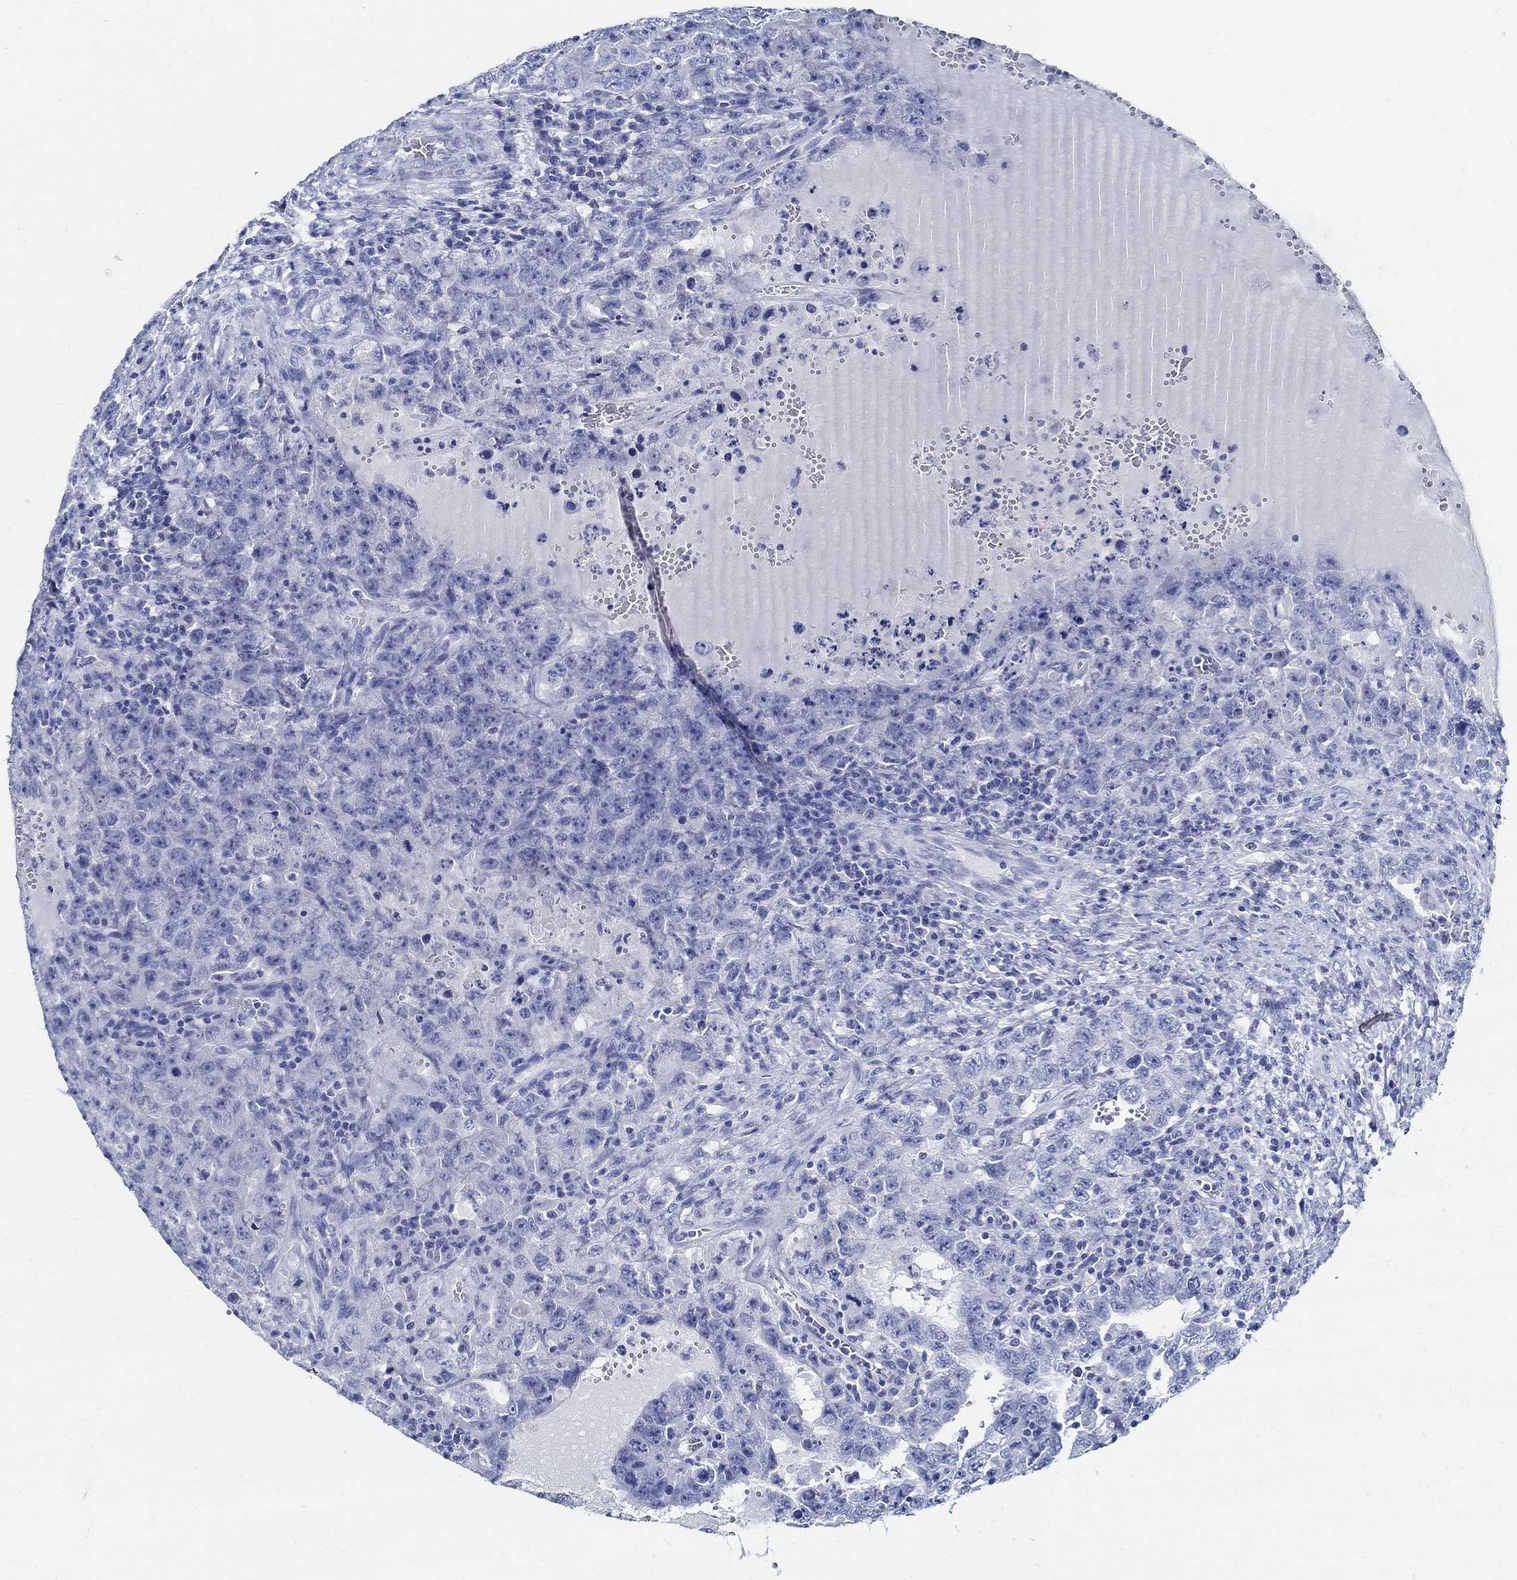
{"staining": {"intensity": "negative", "quantity": "none", "location": "none"}, "tissue": "testis cancer", "cell_type": "Tumor cells", "image_type": "cancer", "snomed": [{"axis": "morphology", "description": "Carcinoma, Embryonal, NOS"}, {"axis": "topography", "description": "Testis"}], "caption": "This photomicrograph is of testis cancer (embryonal carcinoma) stained with immunohistochemistry to label a protein in brown with the nuclei are counter-stained blue. There is no expression in tumor cells.", "gene": "SLC45A1", "patient": {"sex": "male", "age": 26}}